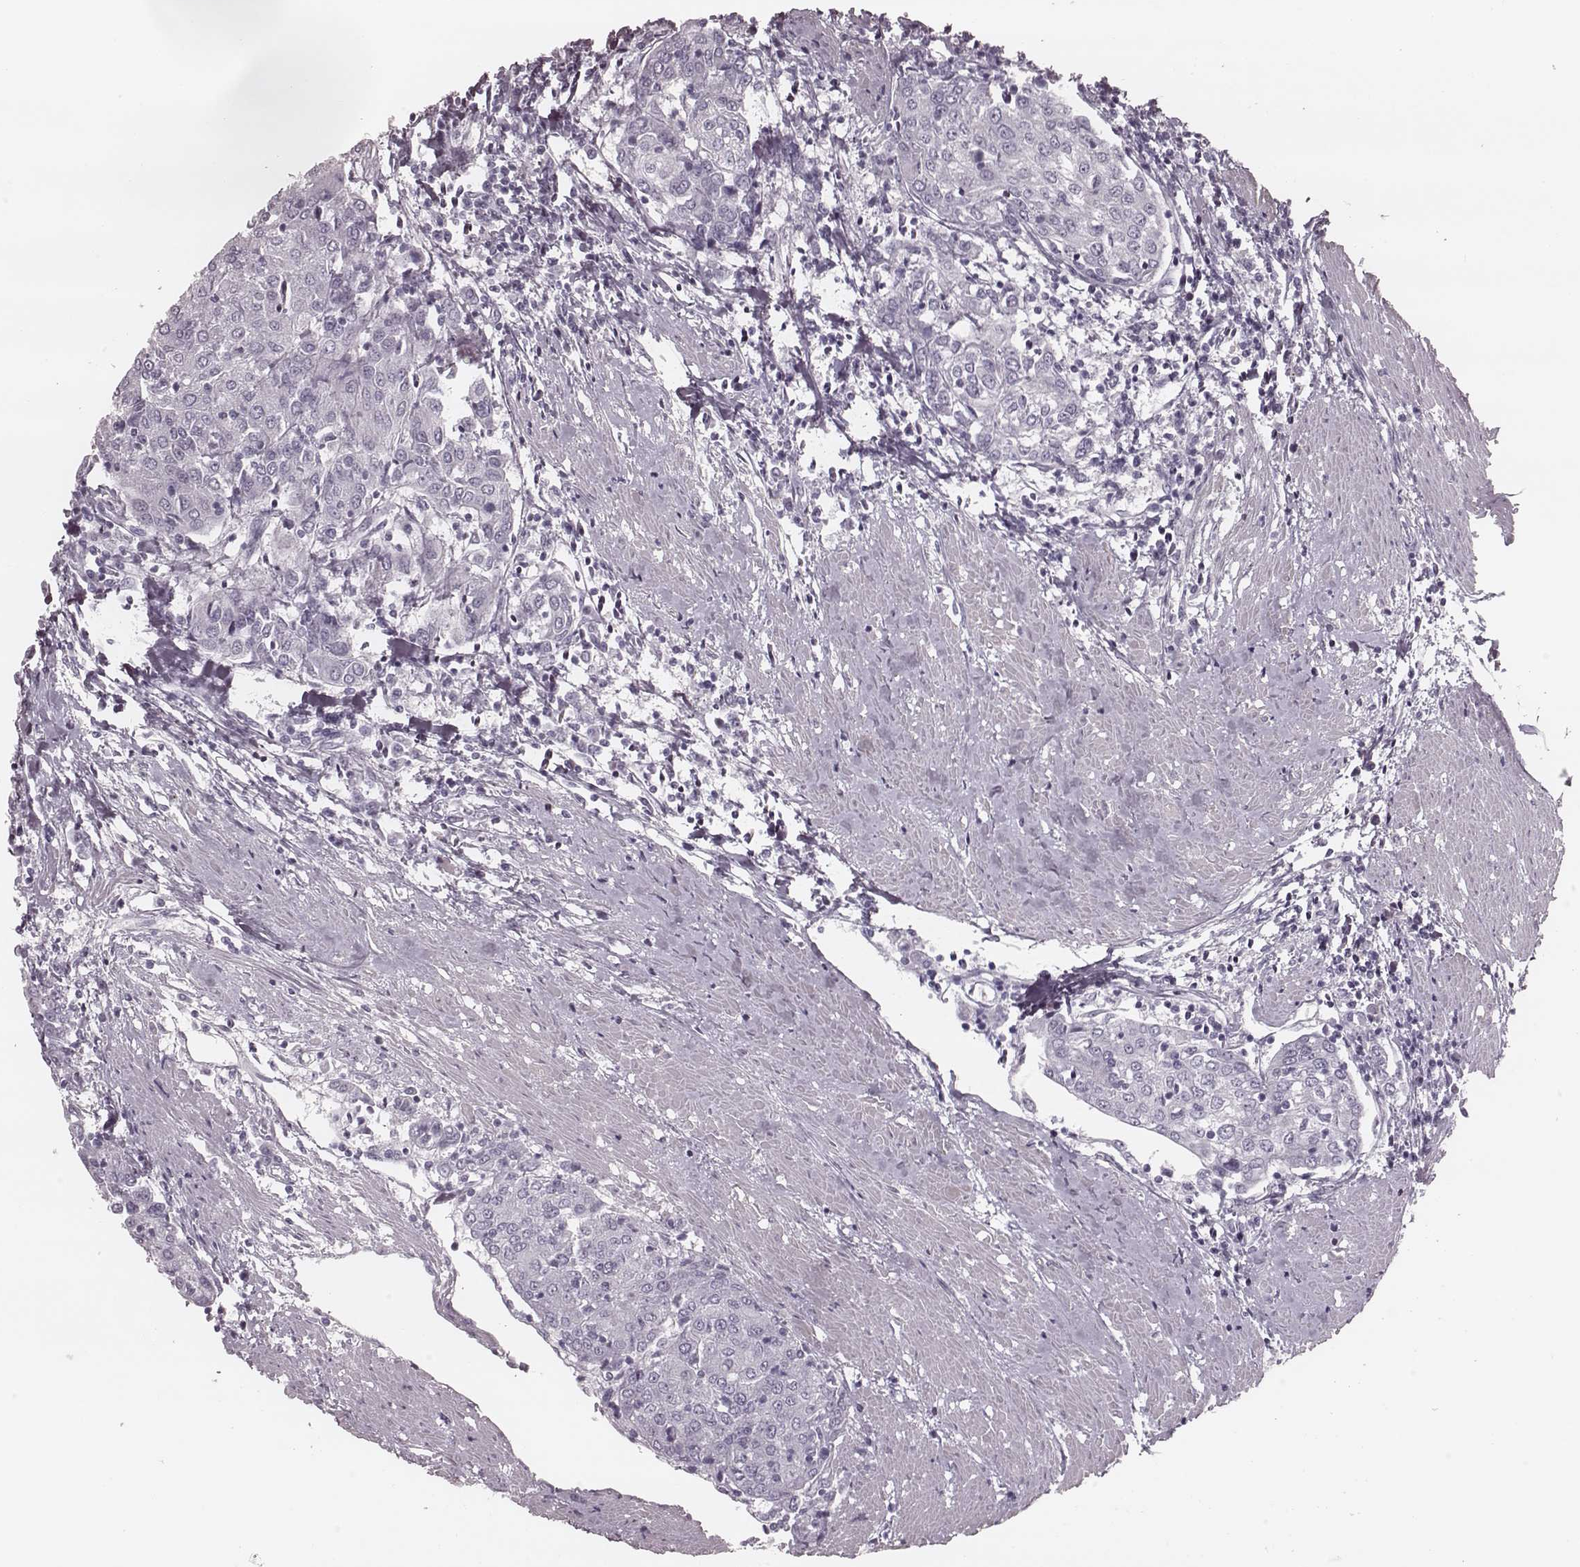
{"staining": {"intensity": "negative", "quantity": "none", "location": "none"}, "tissue": "urothelial cancer", "cell_type": "Tumor cells", "image_type": "cancer", "snomed": [{"axis": "morphology", "description": "Urothelial carcinoma, High grade"}, {"axis": "topography", "description": "Urinary bladder"}], "caption": "Immunohistochemistry of high-grade urothelial carcinoma shows no positivity in tumor cells.", "gene": "KRT74", "patient": {"sex": "female", "age": 85}}